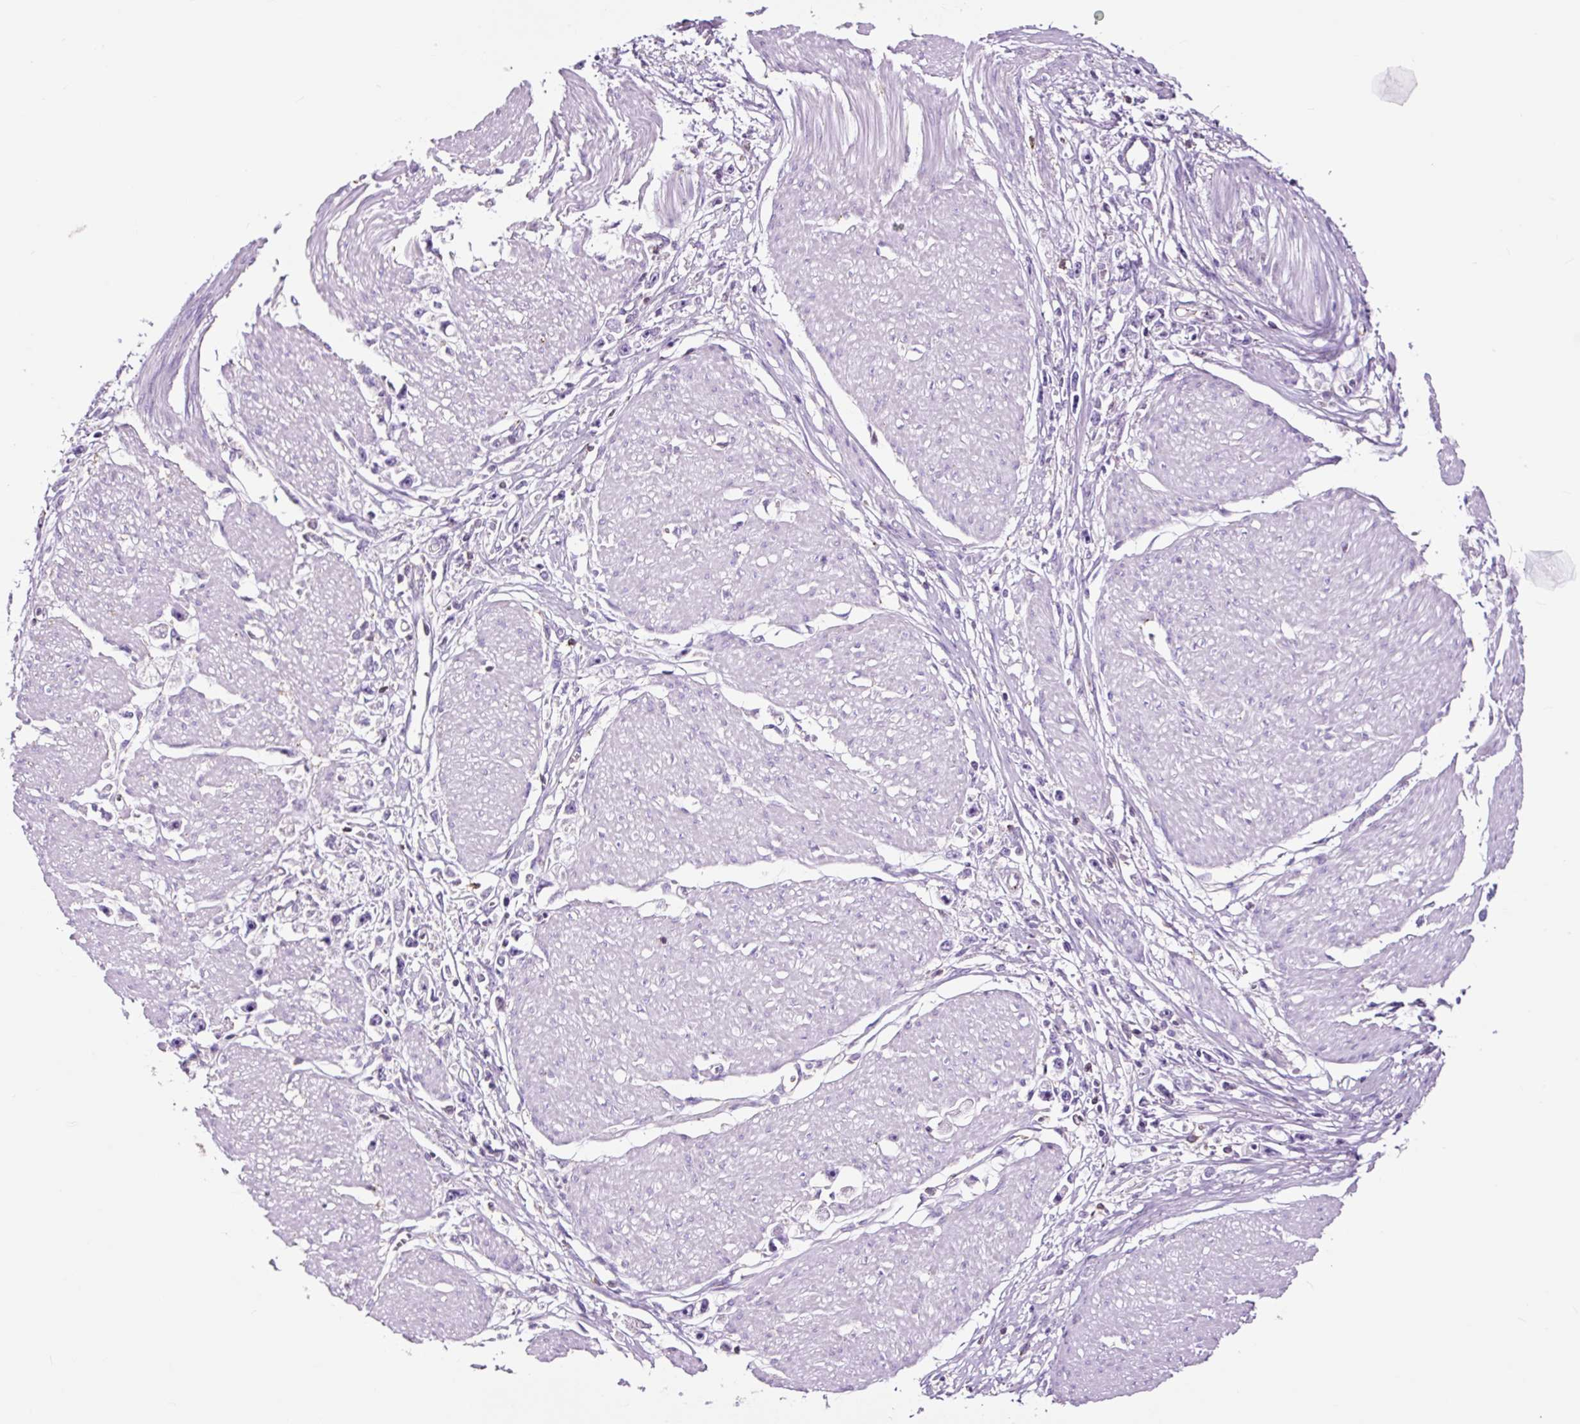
{"staining": {"intensity": "negative", "quantity": "none", "location": "none"}, "tissue": "stomach cancer", "cell_type": "Tumor cells", "image_type": "cancer", "snomed": [{"axis": "morphology", "description": "Adenocarcinoma, NOS"}, {"axis": "topography", "description": "Stomach"}], "caption": "This is an IHC histopathology image of human adenocarcinoma (stomach). There is no expression in tumor cells.", "gene": "OR10A7", "patient": {"sex": "female", "age": 59}}